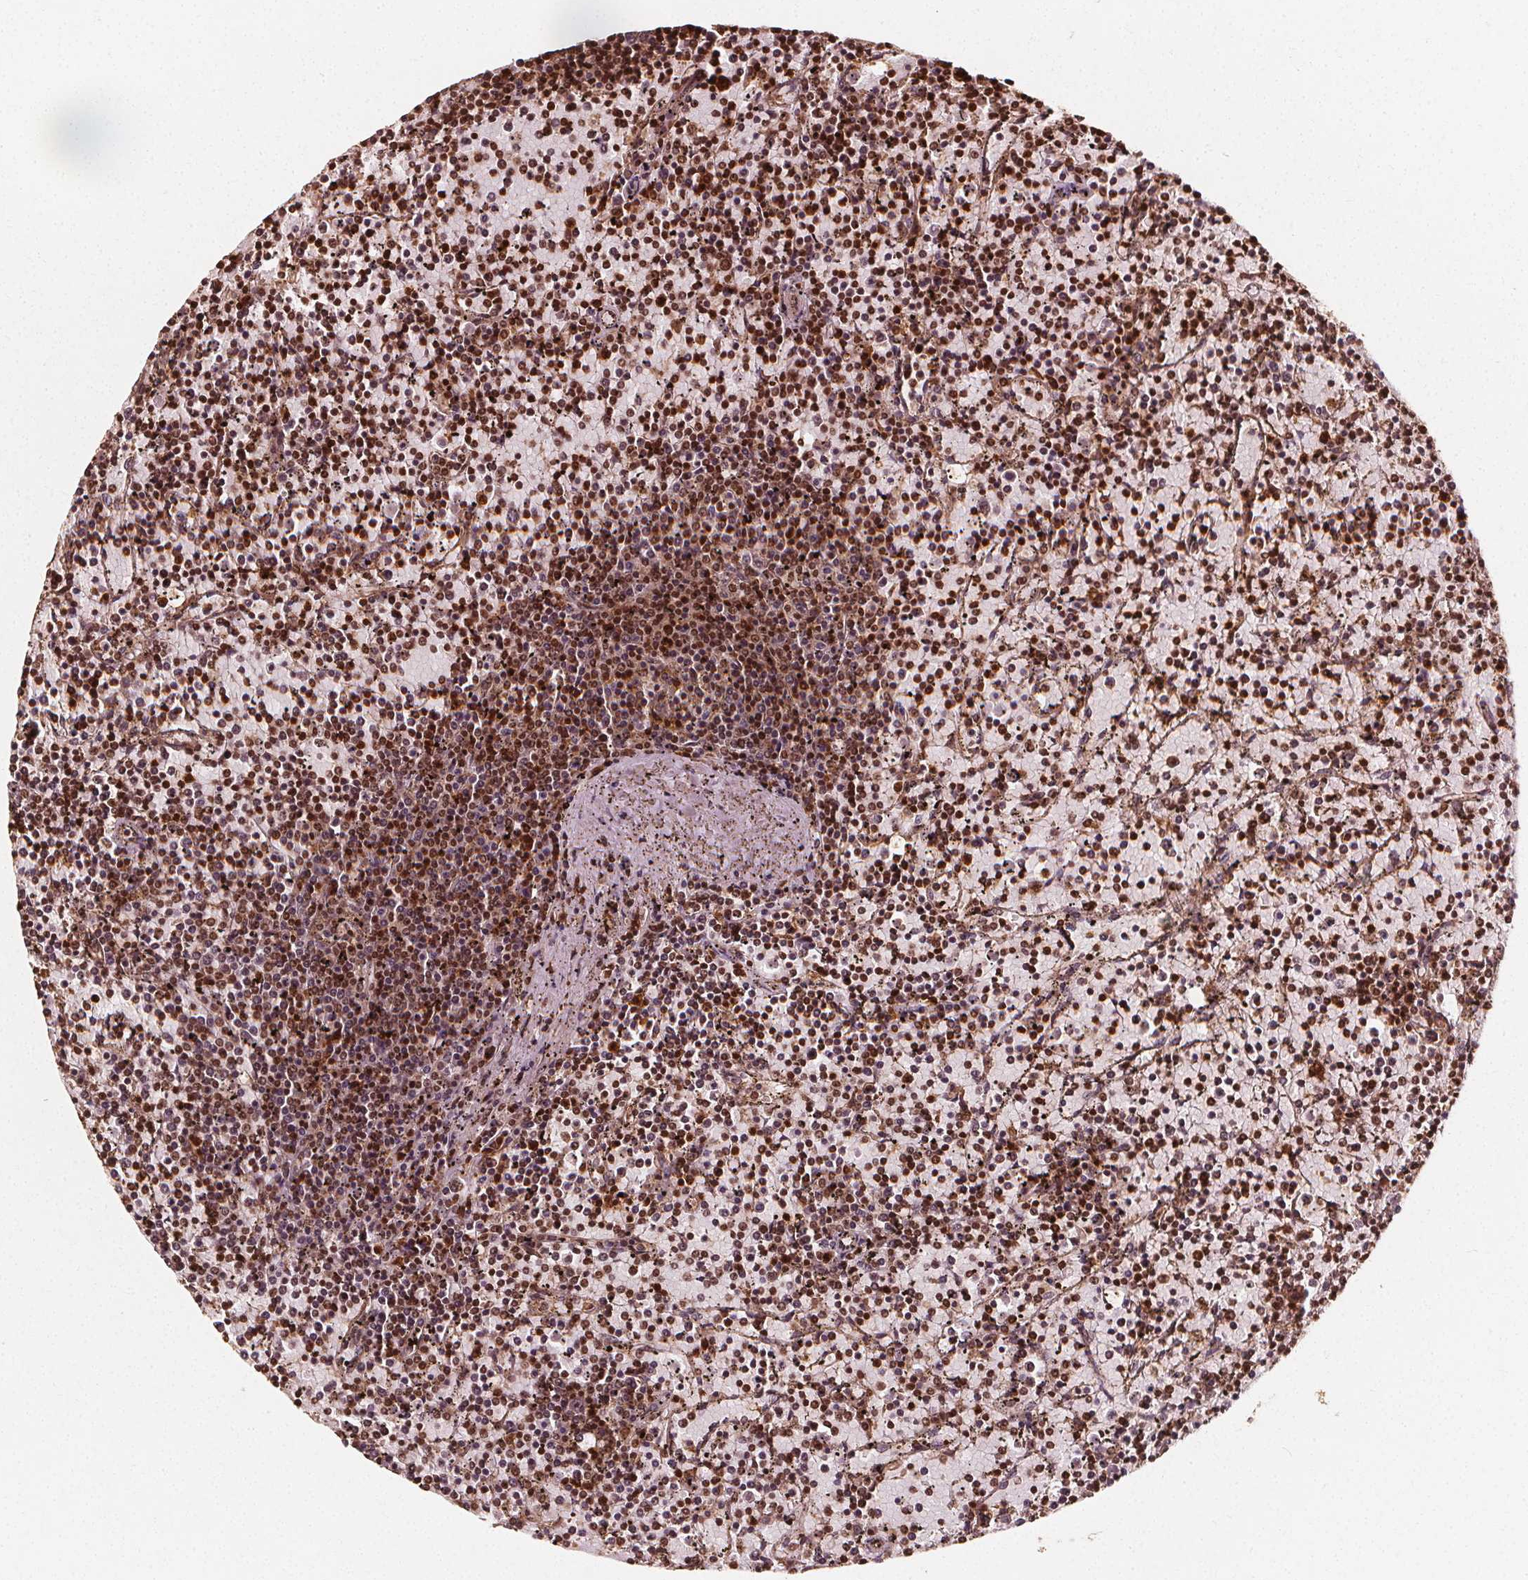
{"staining": {"intensity": "strong", "quantity": "25%-75%", "location": "cytoplasmic/membranous,nuclear"}, "tissue": "lymphoma", "cell_type": "Tumor cells", "image_type": "cancer", "snomed": [{"axis": "morphology", "description": "Malignant lymphoma, non-Hodgkin's type, Low grade"}, {"axis": "topography", "description": "Spleen"}], "caption": "This image exhibits immunohistochemistry (IHC) staining of malignant lymphoma, non-Hodgkin's type (low-grade), with high strong cytoplasmic/membranous and nuclear staining in approximately 25%-75% of tumor cells.", "gene": "EXOSC9", "patient": {"sex": "female", "age": 77}}